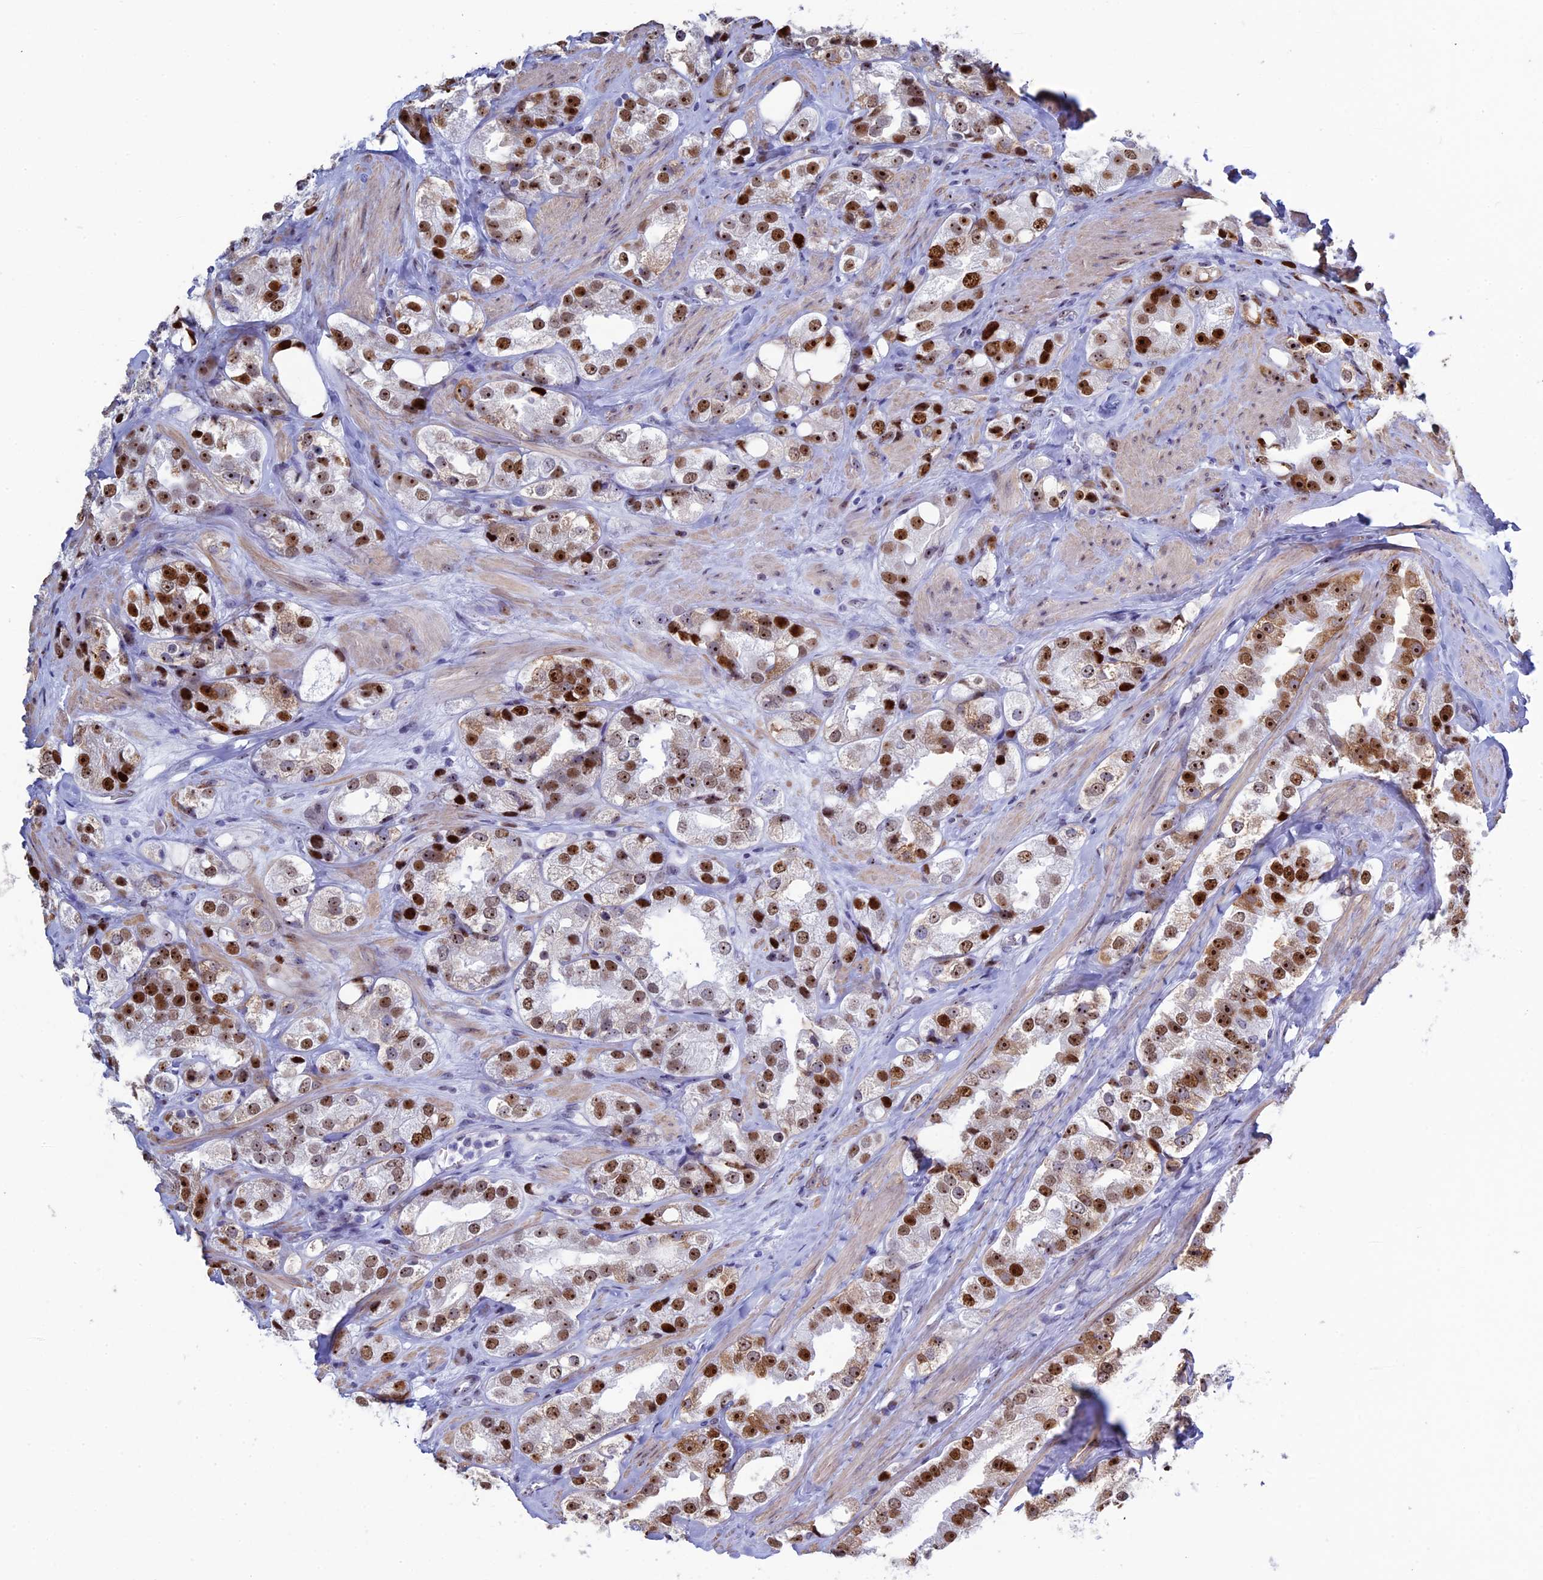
{"staining": {"intensity": "strong", "quantity": ">75%", "location": "nuclear"}, "tissue": "prostate cancer", "cell_type": "Tumor cells", "image_type": "cancer", "snomed": [{"axis": "morphology", "description": "Adenocarcinoma, NOS"}, {"axis": "topography", "description": "Prostate"}], "caption": "Protein expression analysis of human prostate cancer (adenocarcinoma) reveals strong nuclear staining in approximately >75% of tumor cells.", "gene": "CCDC86", "patient": {"sex": "male", "age": 79}}